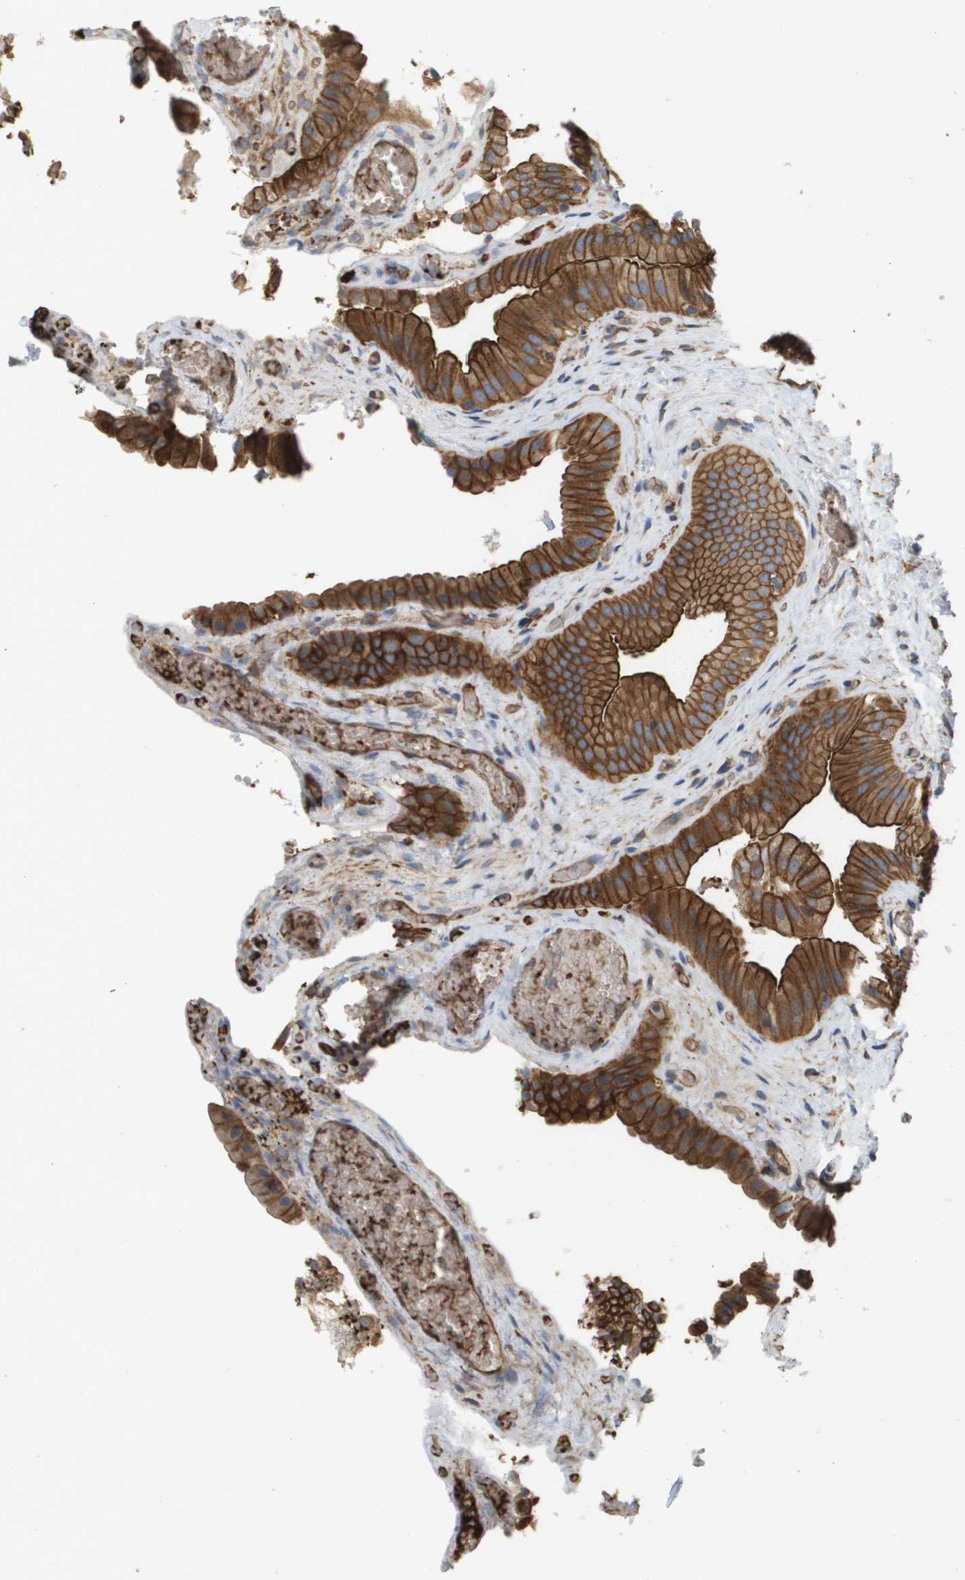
{"staining": {"intensity": "strong", "quantity": ">75%", "location": "cytoplasmic/membranous"}, "tissue": "gallbladder", "cell_type": "Glandular cells", "image_type": "normal", "snomed": [{"axis": "morphology", "description": "Normal tissue, NOS"}, {"axis": "topography", "description": "Gallbladder"}], "caption": "A histopathology image of human gallbladder stained for a protein demonstrates strong cytoplasmic/membranous brown staining in glandular cells. (Stains: DAB (3,3'-diaminobenzidine) in brown, nuclei in blue, Microscopy: brightfield microscopy at high magnification).", "gene": "SGMS2", "patient": {"sex": "male", "age": 49}}